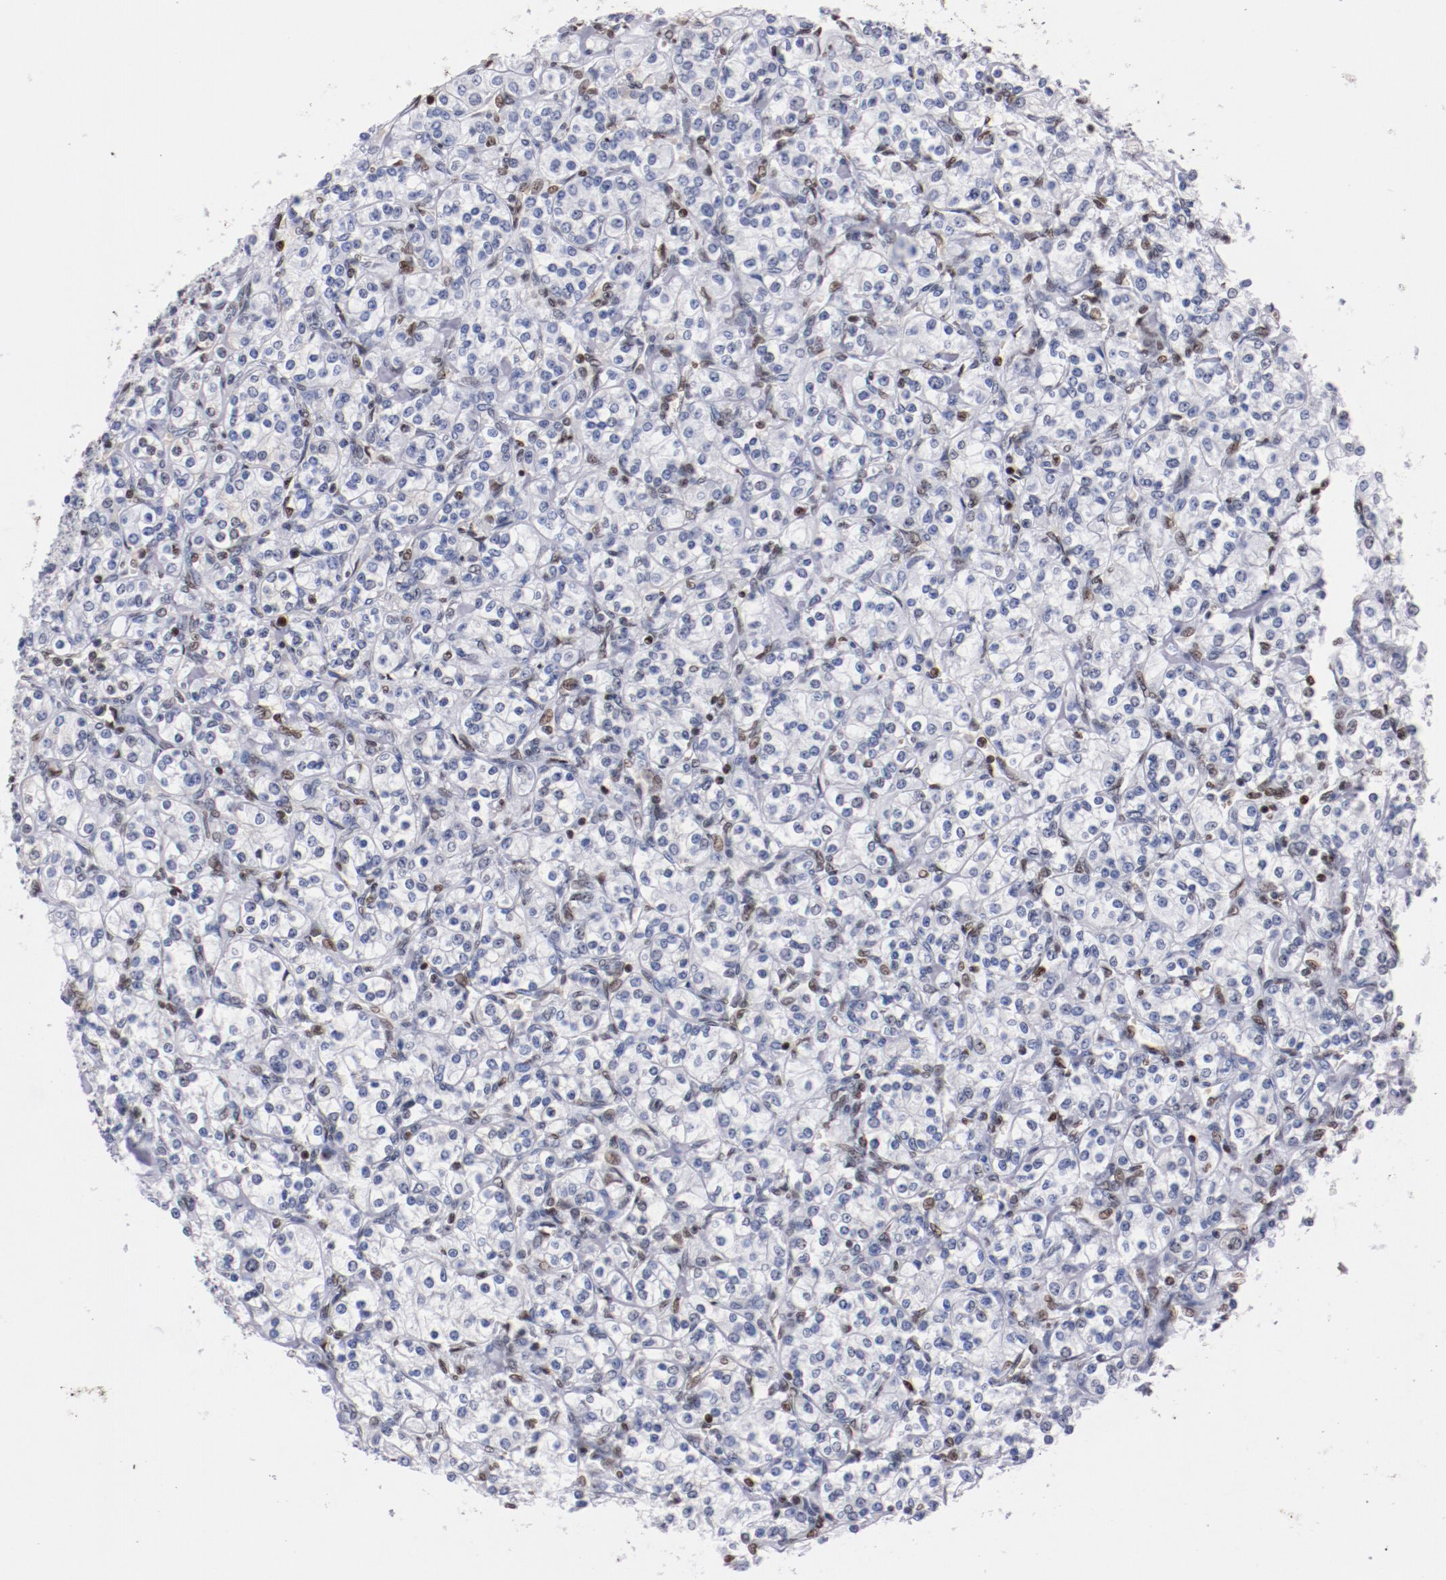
{"staining": {"intensity": "negative", "quantity": "none", "location": "none"}, "tissue": "renal cancer", "cell_type": "Tumor cells", "image_type": "cancer", "snomed": [{"axis": "morphology", "description": "Adenocarcinoma, NOS"}, {"axis": "topography", "description": "Kidney"}], "caption": "A micrograph of human renal cancer is negative for staining in tumor cells.", "gene": "IFI16", "patient": {"sex": "male", "age": 77}}